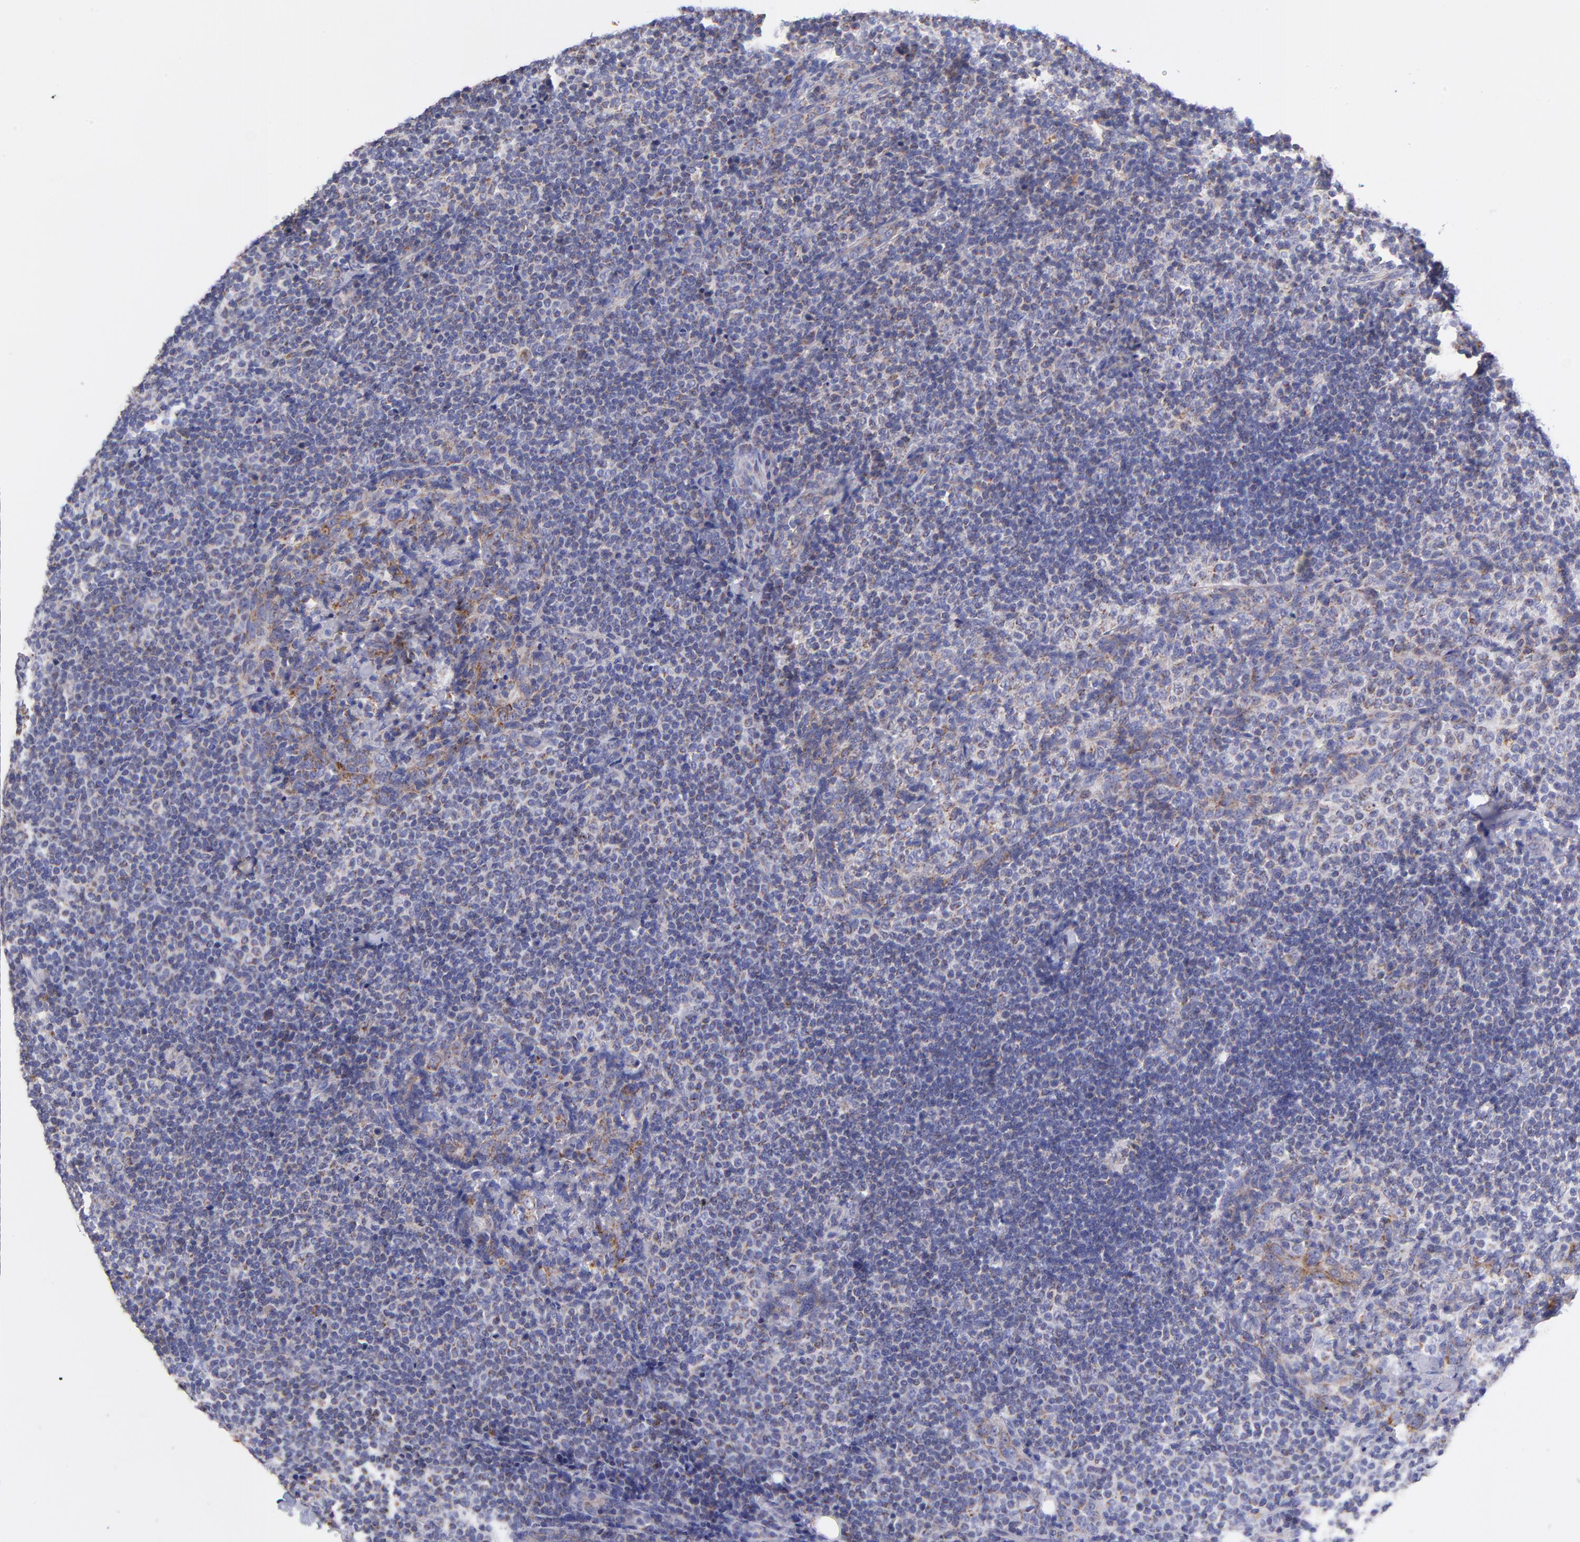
{"staining": {"intensity": "weak", "quantity": "<25%", "location": "cytoplasmic/membranous"}, "tissue": "lymph node", "cell_type": "Germinal center cells", "image_type": "normal", "snomed": [{"axis": "morphology", "description": "Normal tissue, NOS"}, {"axis": "morphology", "description": "Uncertain malignant potential"}, {"axis": "topography", "description": "Lymph node"}, {"axis": "topography", "description": "Salivary gland, NOS"}], "caption": "This is an IHC micrograph of unremarkable lymph node. There is no staining in germinal center cells.", "gene": "NDUFB7", "patient": {"sex": "female", "age": 51}}